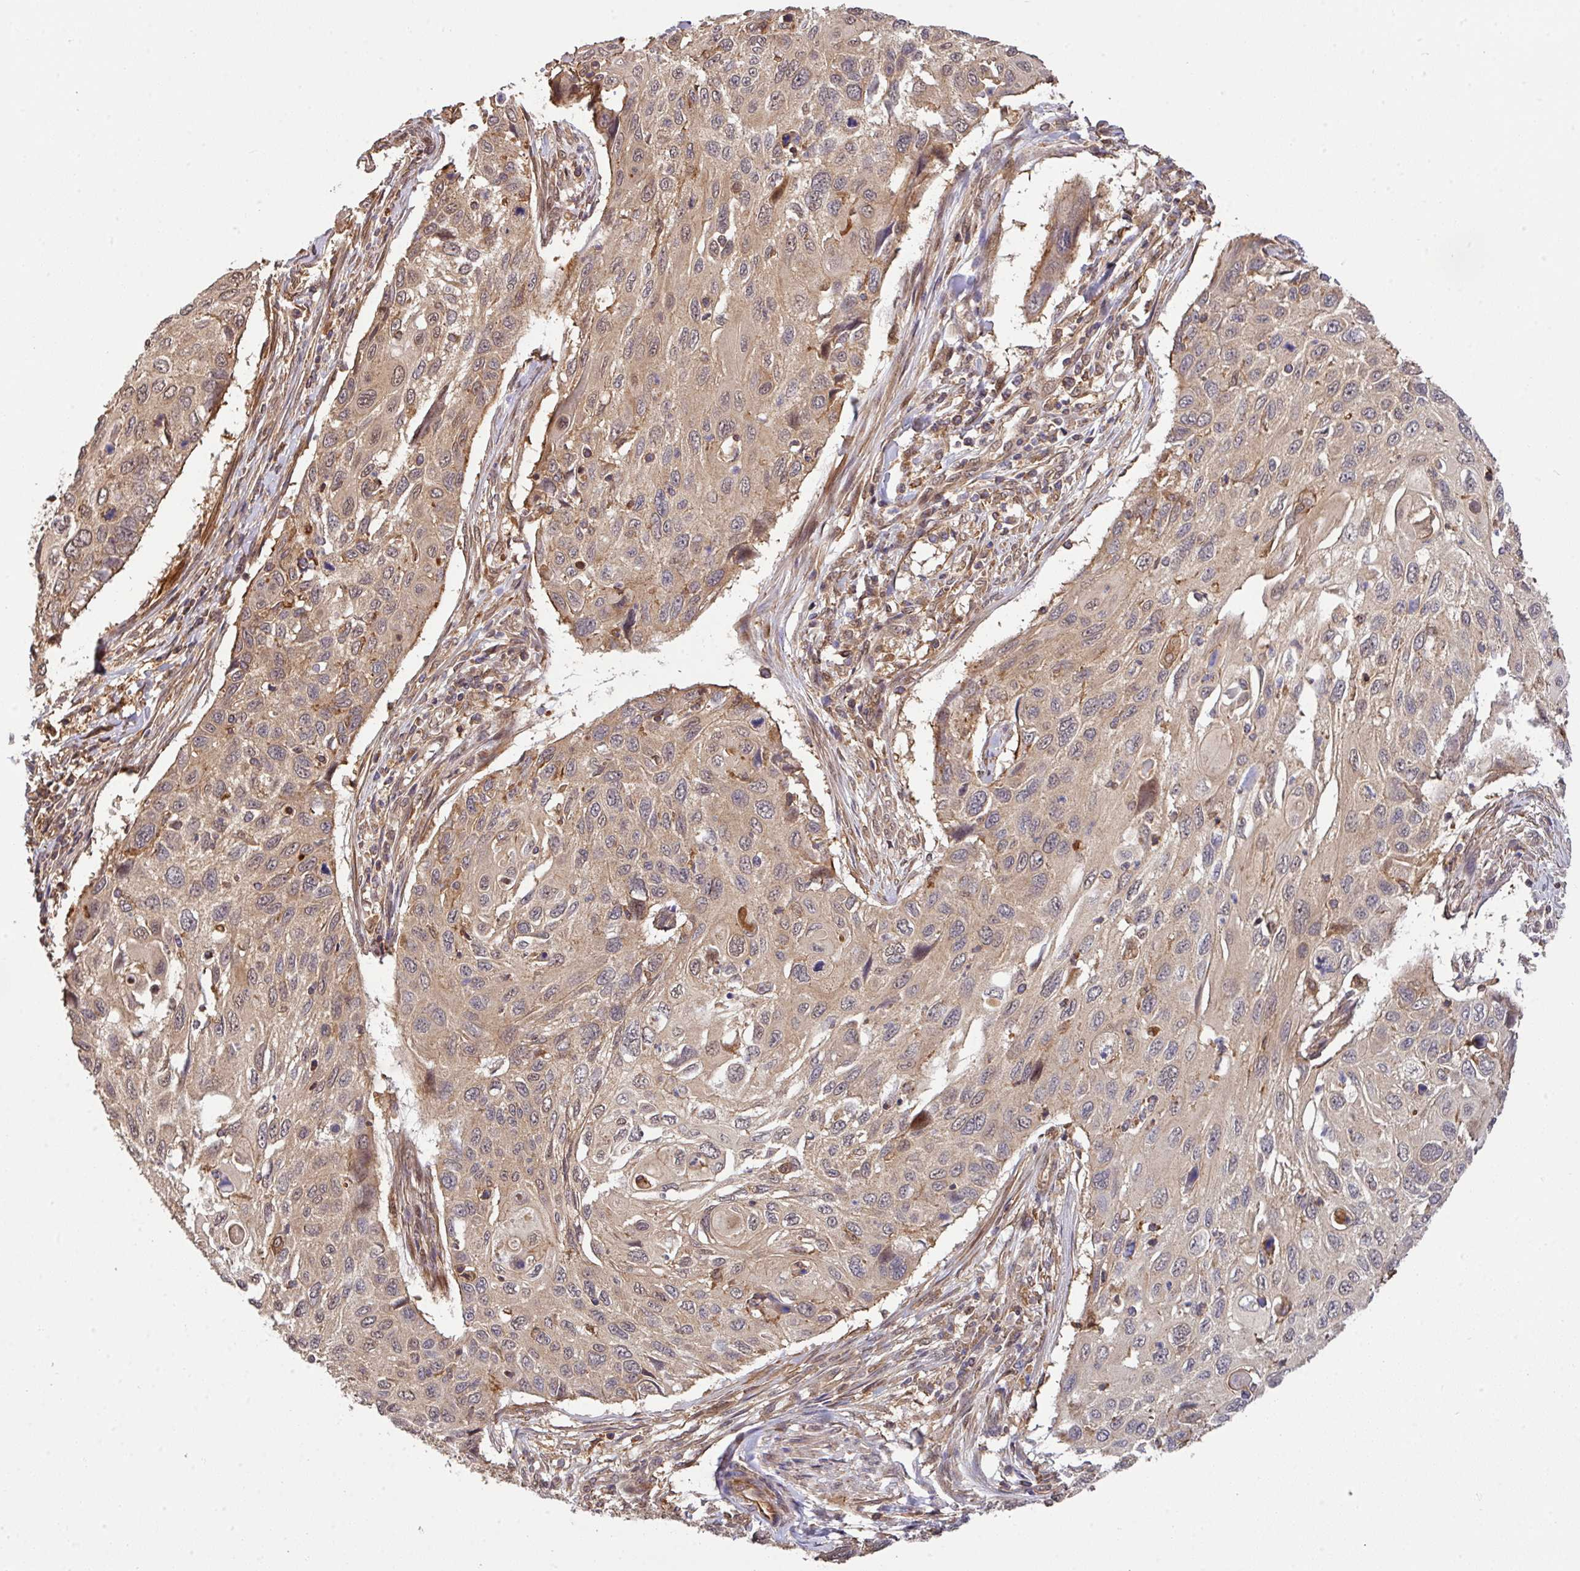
{"staining": {"intensity": "weak", "quantity": ">75%", "location": "cytoplasmic/membranous"}, "tissue": "cervical cancer", "cell_type": "Tumor cells", "image_type": "cancer", "snomed": [{"axis": "morphology", "description": "Squamous cell carcinoma, NOS"}, {"axis": "topography", "description": "Cervix"}], "caption": "Cervical cancer (squamous cell carcinoma) tissue demonstrates weak cytoplasmic/membranous expression in approximately >75% of tumor cells, visualized by immunohistochemistry.", "gene": "ARPIN", "patient": {"sex": "female", "age": 70}}